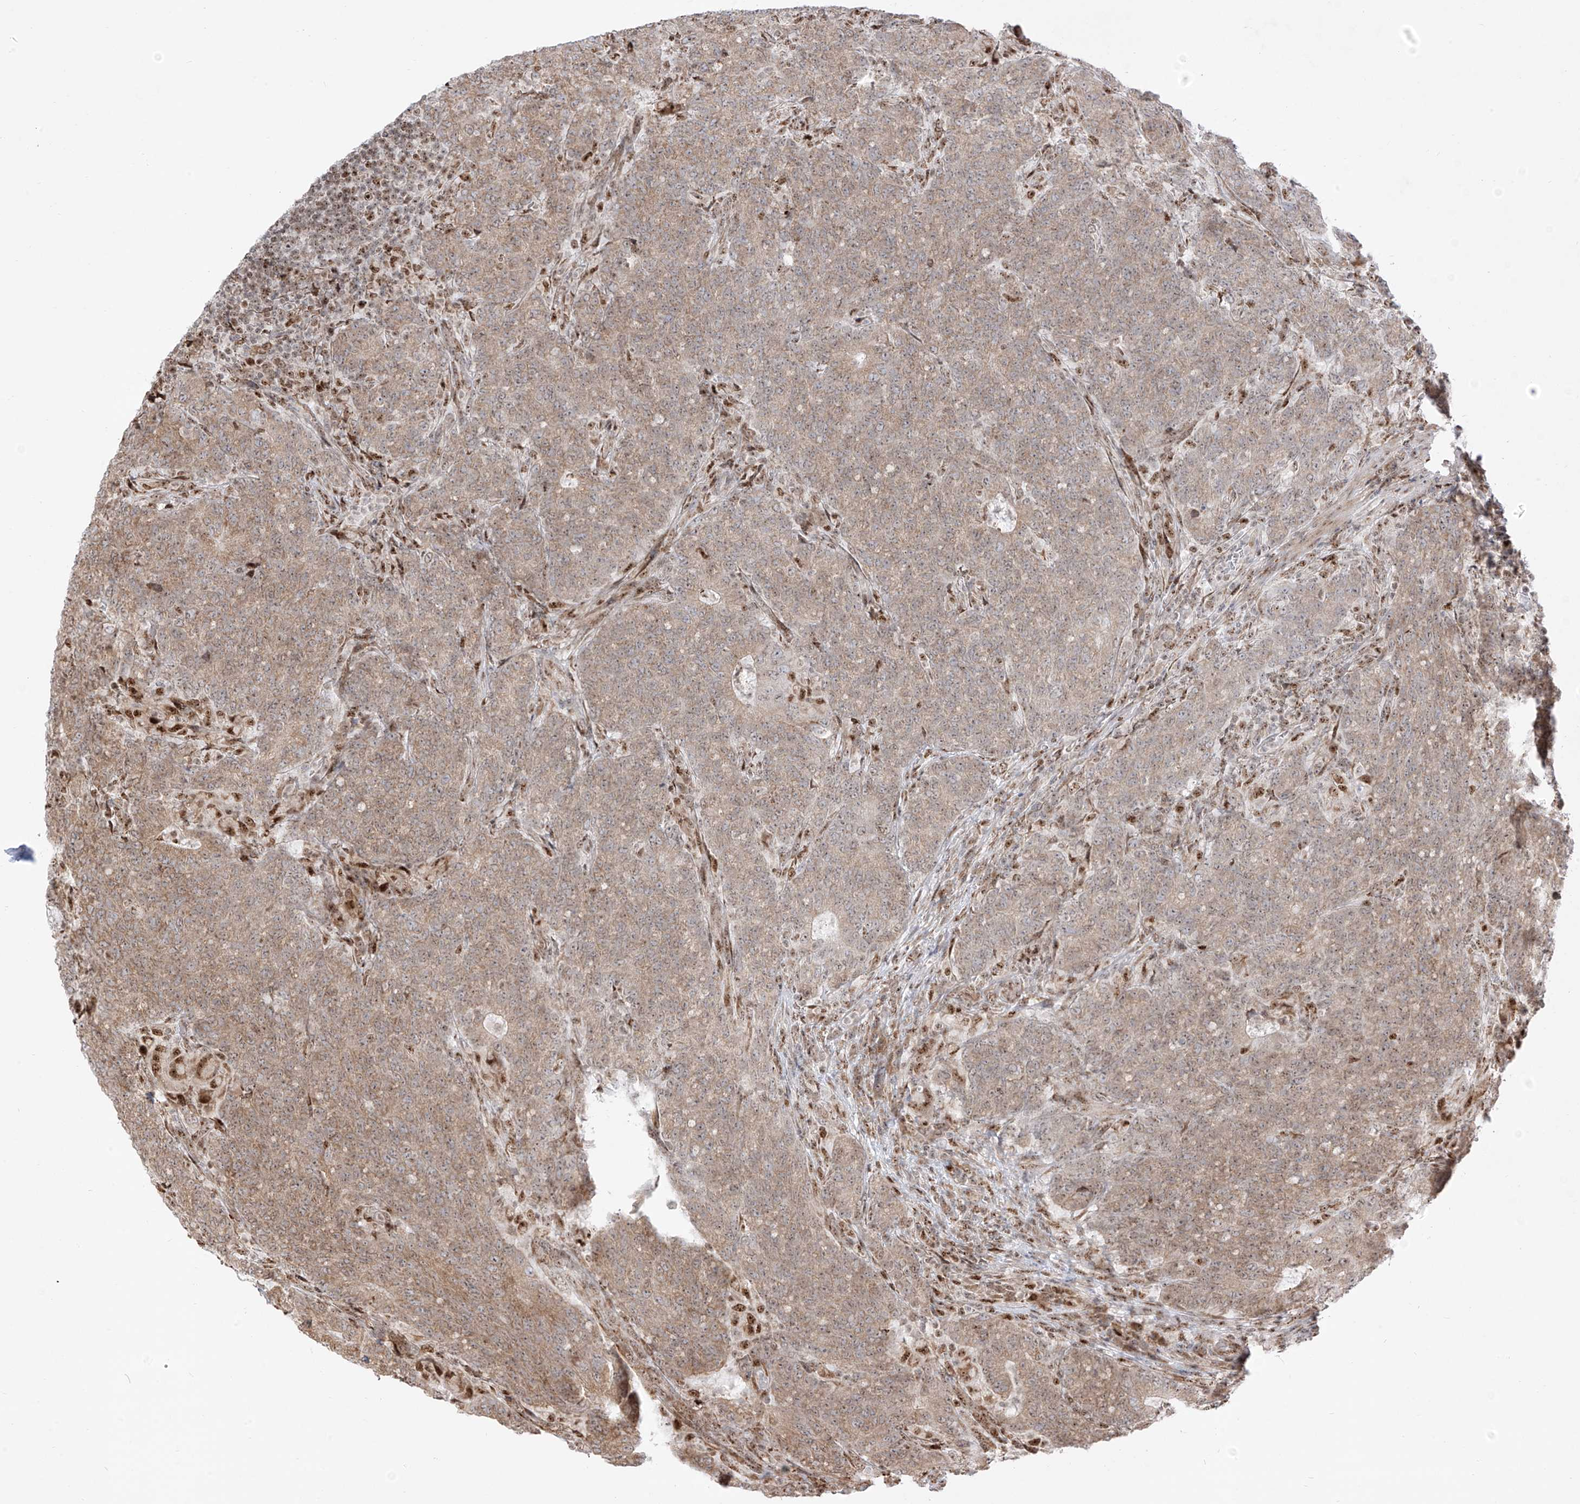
{"staining": {"intensity": "moderate", "quantity": ">75%", "location": "cytoplasmic/membranous"}, "tissue": "colorectal cancer", "cell_type": "Tumor cells", "image_type": "cancer", "snomed": [{"axis": "morphology", "description": "Normal tissue, NOS"}, {"axis": "morphology", "description": "Adenocarcinoma, NOS"}, {"axis": "topography", "description": "Colon"}], "caption": "Tumor cells reveal moderate cytoplasmic/membranous expression in about >75% of cells in colorectal cancer (adenocarcinoma). The protein of interest is shown in brown color, while the nuclei are stained blue.", "gene": "ZBTB8A", "patient": {"sex": "female", "age": 75}}